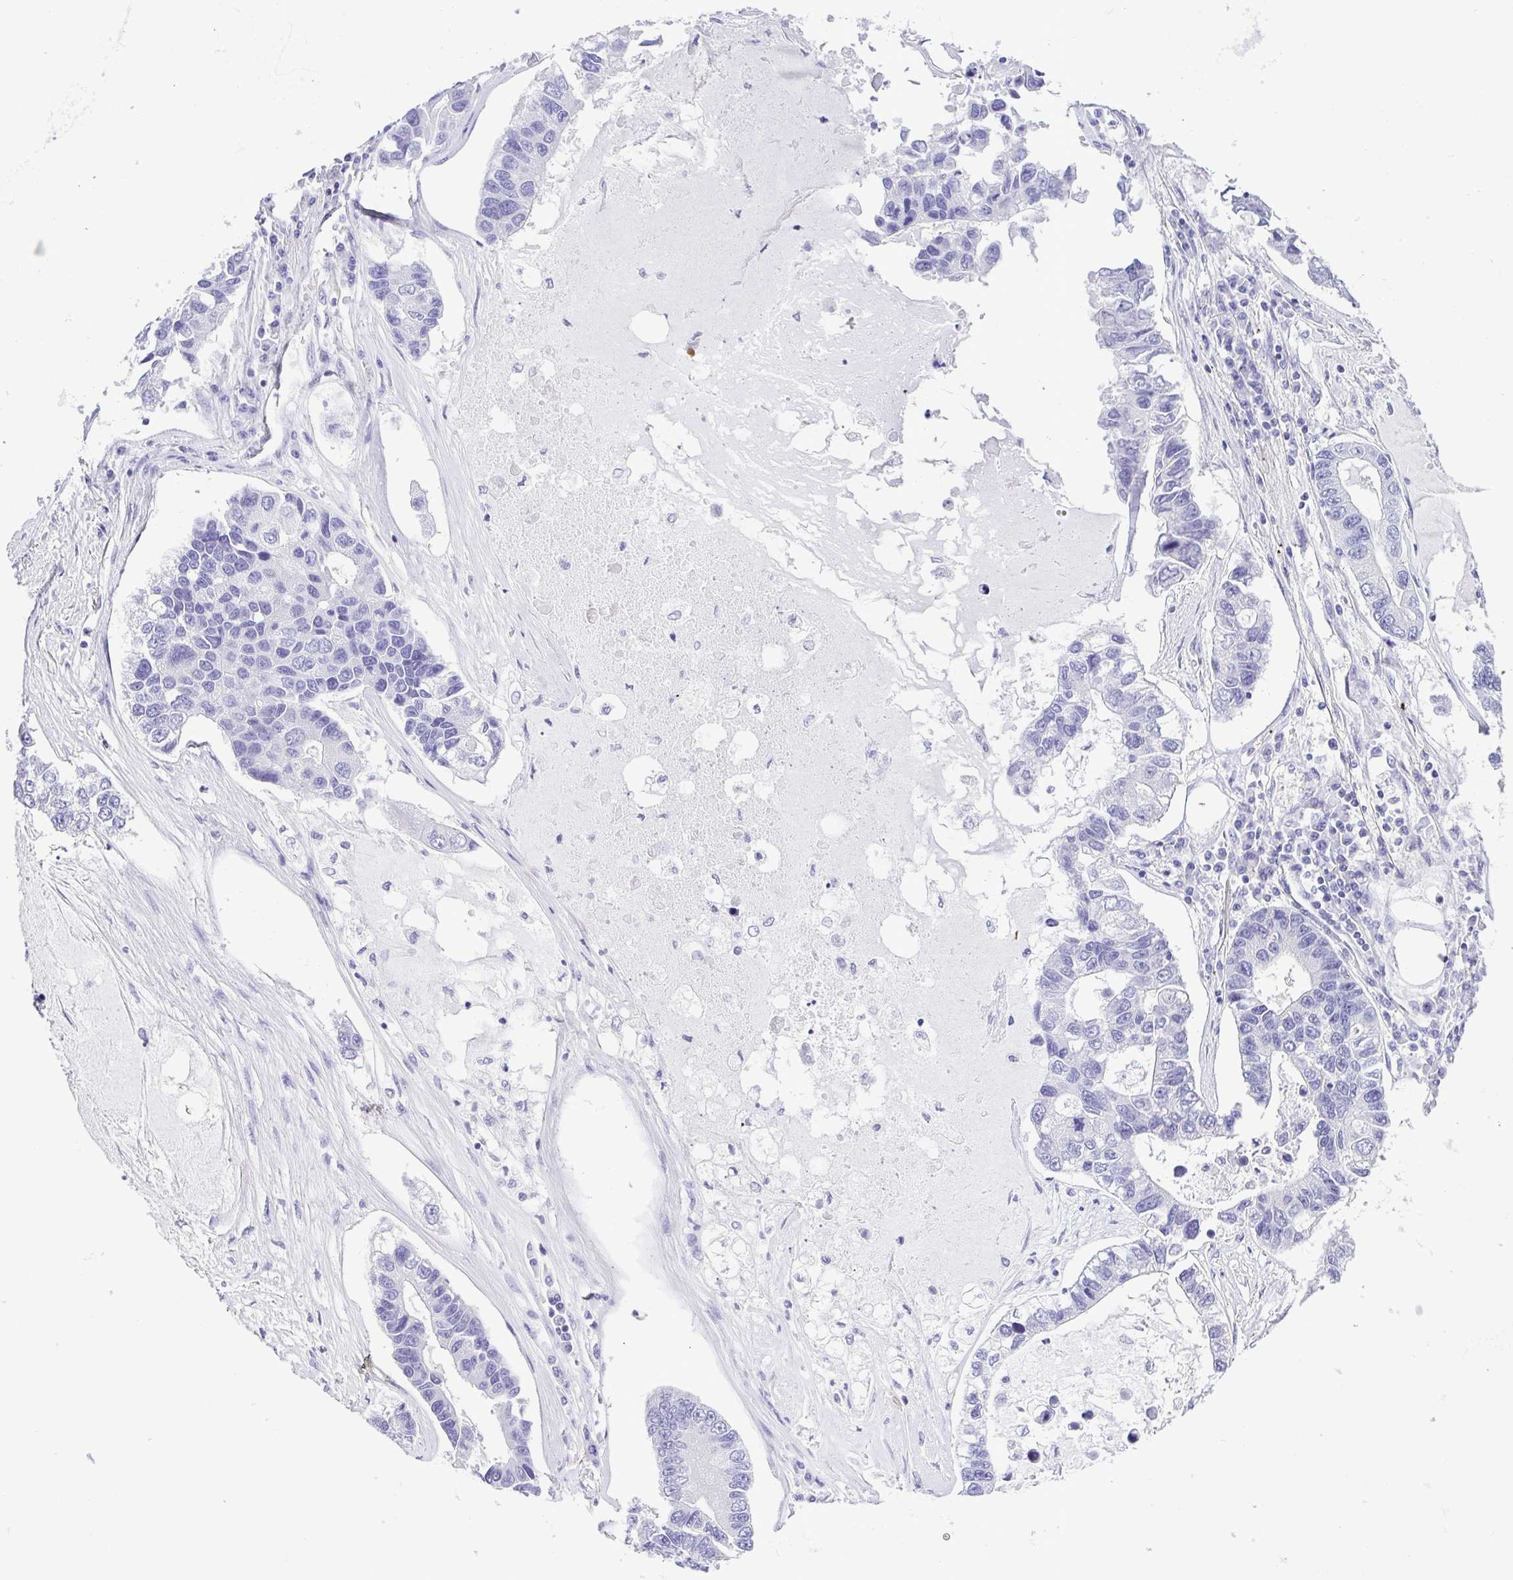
{"staining": {"intensity": "negative", "quantity": "none", "location": "none"}, "tissue": "lung cancer", "cell_type": "Tumor cells", "image_type": "cancer", "snomed": [{"axis": "morphology", "description": "Adenocarcinoma, NOS"}, {"axis": "topography", "description": "Bronchus"}, {"axis": "topography", "description": "Lung"}], "caption": "This is a micrograph of IHC staining of lung adenocarcinoma, which shows no positivity in tumor cells. The staining is performed using DAB (3,3'-diaminobenzidine) brown chromogen with nuclei counter-stained in using hematoxylin.", "gene": "GPR182", "patient": {"sex": "female", "age": 51}}